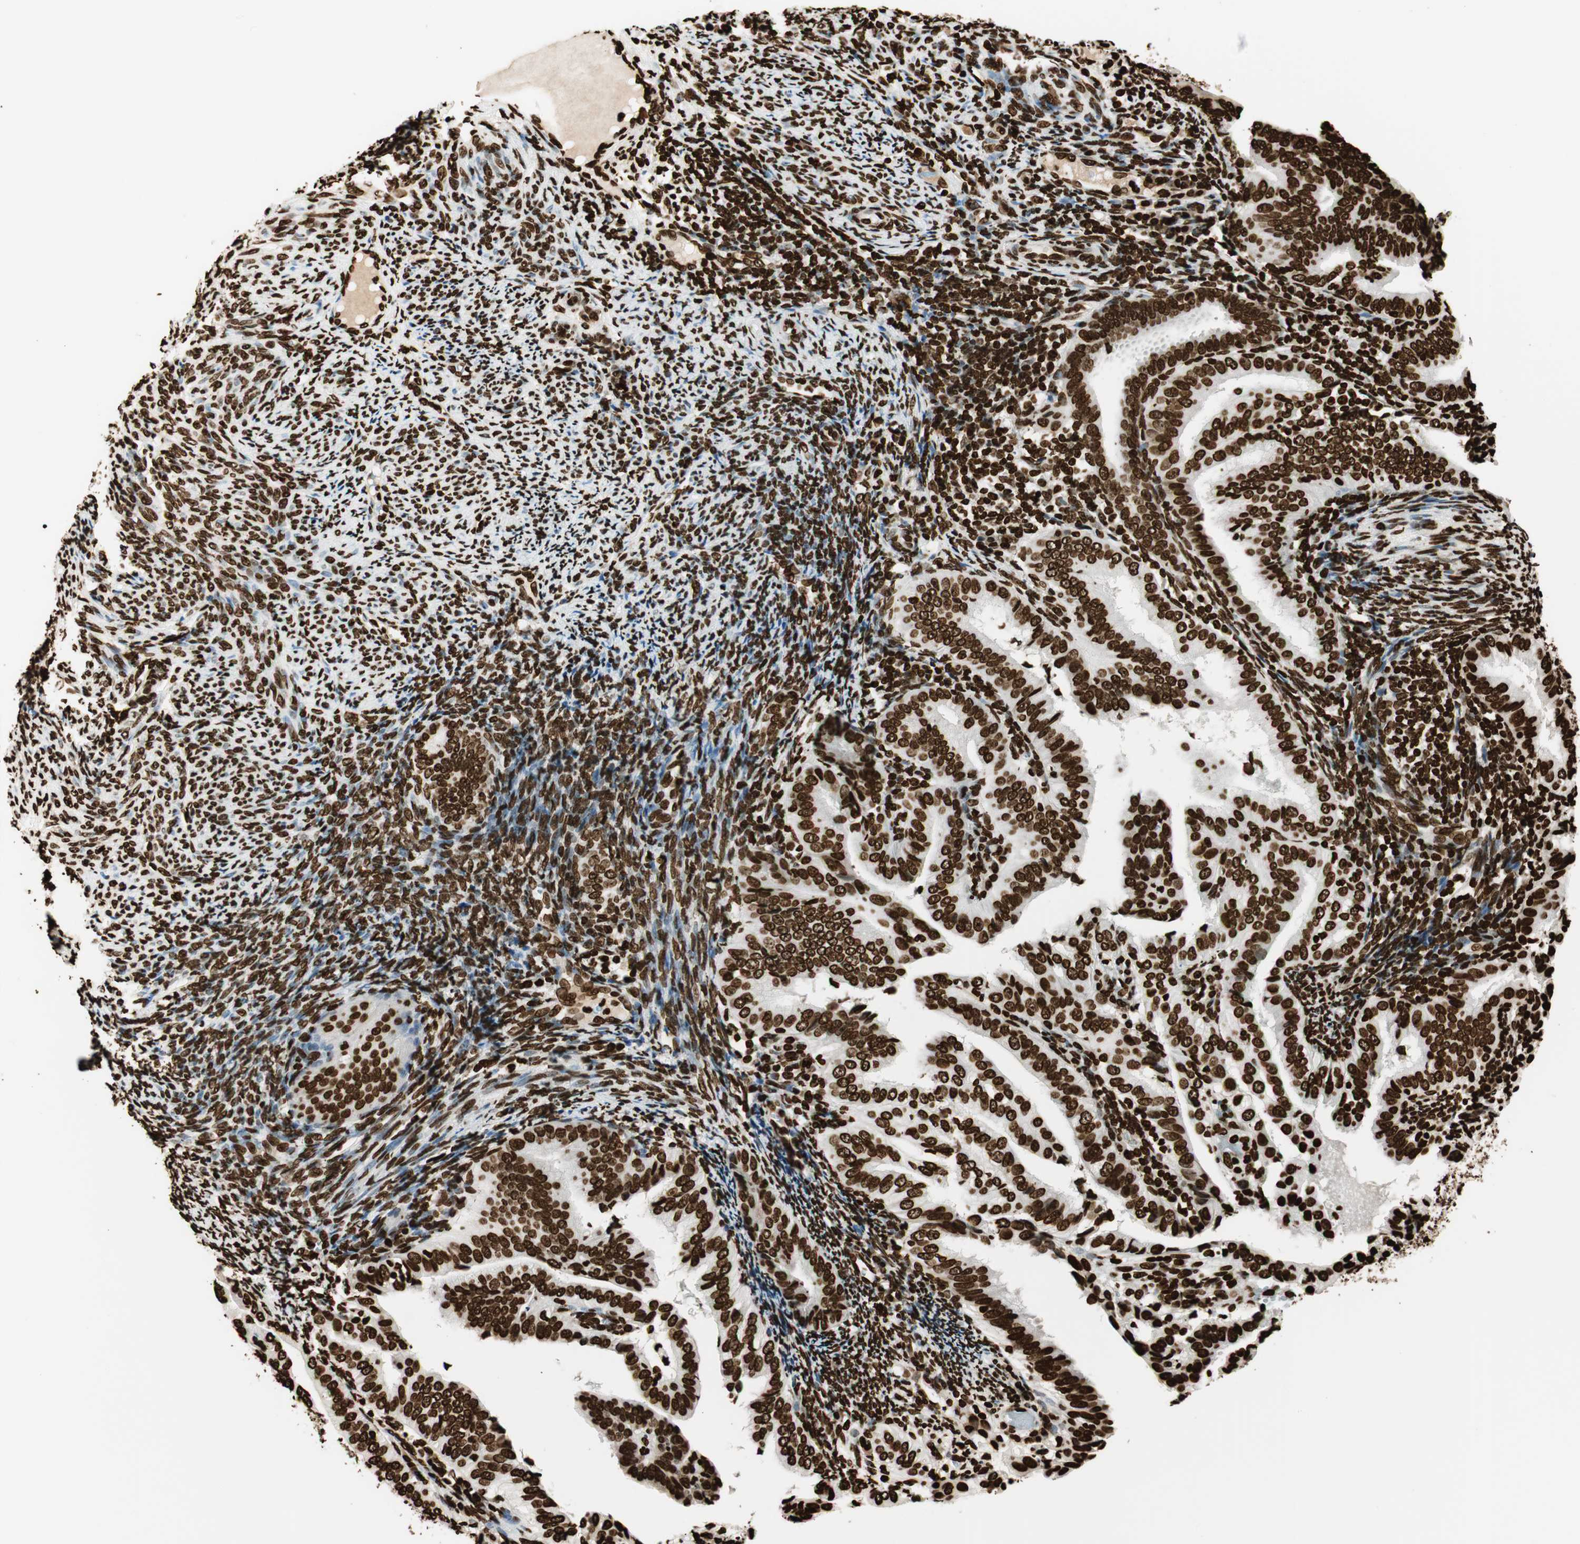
{"staining": {"intensity": "strong", "quantity": ">75%", "location": "nuclear"}, "tissue": "endometrial cancer", "cell_type": "Tumor cells", "image_type": "cancer", "snomed": [{"axis": "morphology", "description": "Adenocarcinoma, NOS"}, {"axis": "topography", "description": "Endometrium"}], "caption": "Endometrial cancer stained with IHC demonstrates strong nuclear staining in about >75% of tumor cells. The protein of interest is shown in brown color, while the nuclei are stained blue.", "gene": "GLI2", "patient": {"sex": "female", "age": 58}}